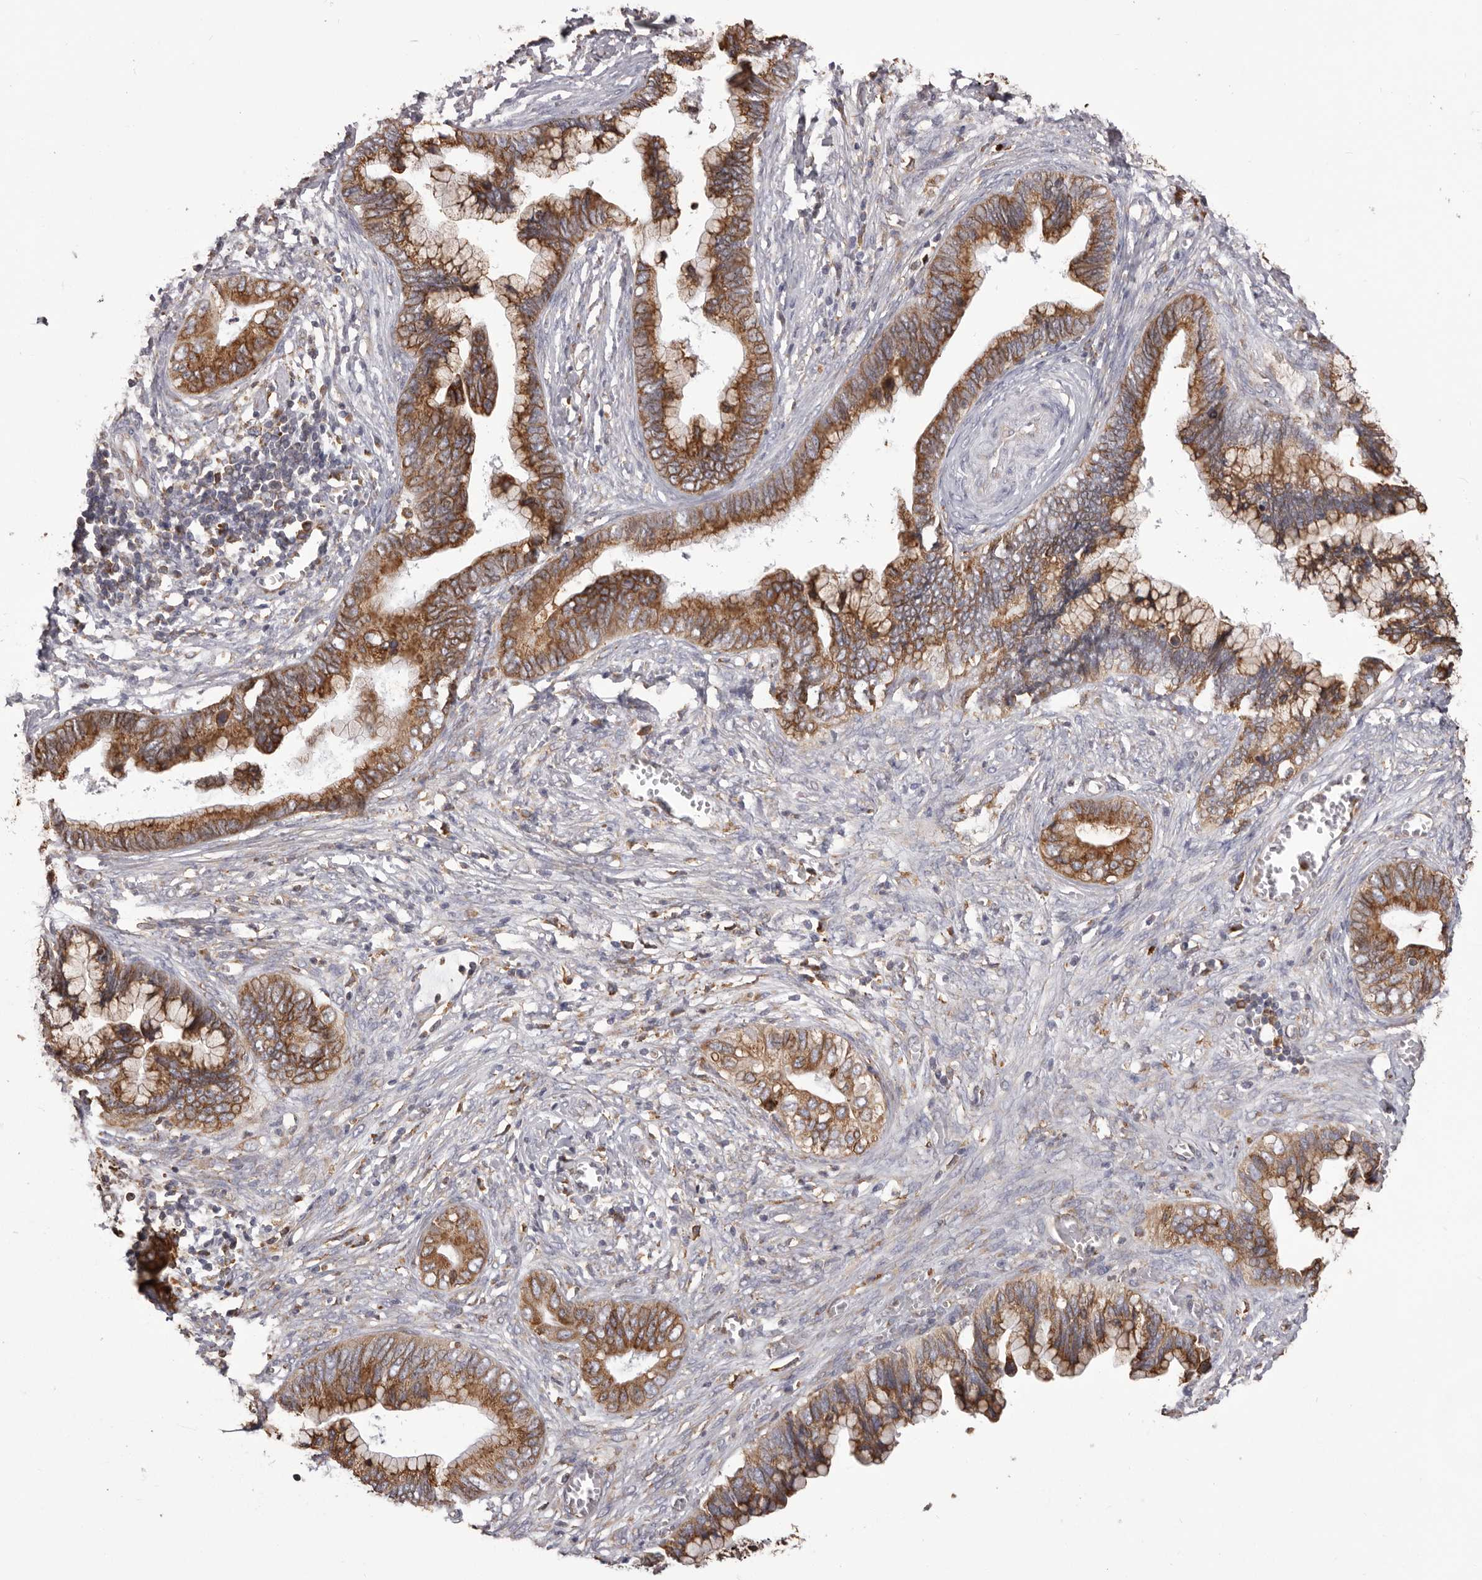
{"staining": {"intensity": "strong", "quantity": ">75%", "location": "cytoplasmic/membranous"}, "tissue": "cervical cancer", "cell_type": "Tumor cells", "image_type": "cancer", "snomed": [{"axis": "morphology", "description": "Adenocarcinoma, NOS"}, {"axis": "topography", "description": "Cervix"}], "caption": "IHC (DAB) staining of cervical cancer (adenocarcinoma) displays strong cytoplasmic/membranous protein staining in approximately >75% of tumor cells.", "gene": "QRSL1", "patient": {"sex": "female", "age": 44}}